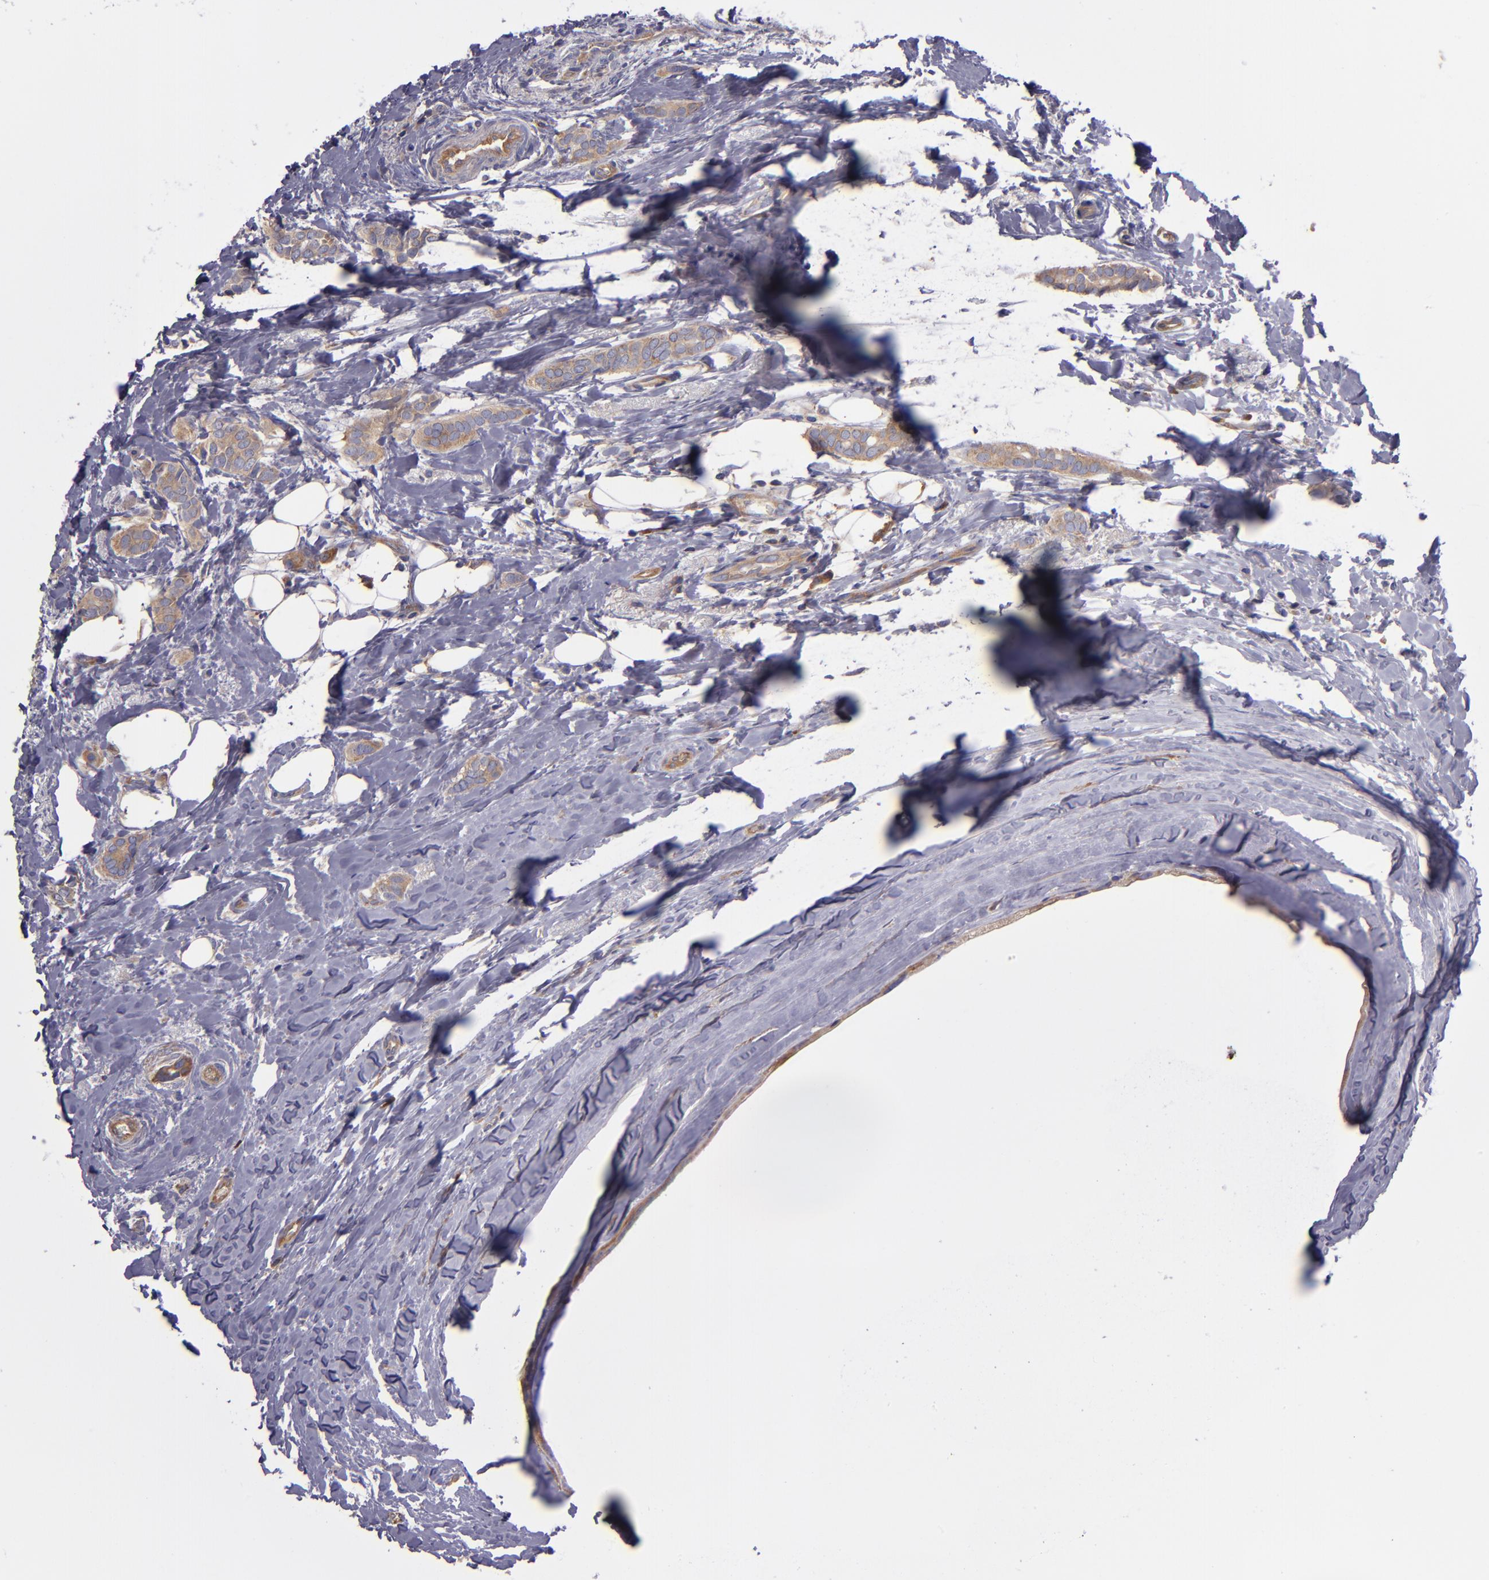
{"staining": {"intensity": "weak", "quantity": ">75%", "location": "cytoplasmic/membranous"}, "tissue": "breast cancer", "cell_type": "Tumor cells", "image_type": "cancer", "snomed": [{"axis": "morphology", "description": "Duct carcinoma"}, {"axis": "topography", "description": "Breast"}], "caption": "Weak cytoplasmic/membranous staining for a protein is appreciated in approximately >75% of tumor cells of breast cancer using IHC.", "gene": "CARS1", "patient": {"sex": "female", "age": 54}}